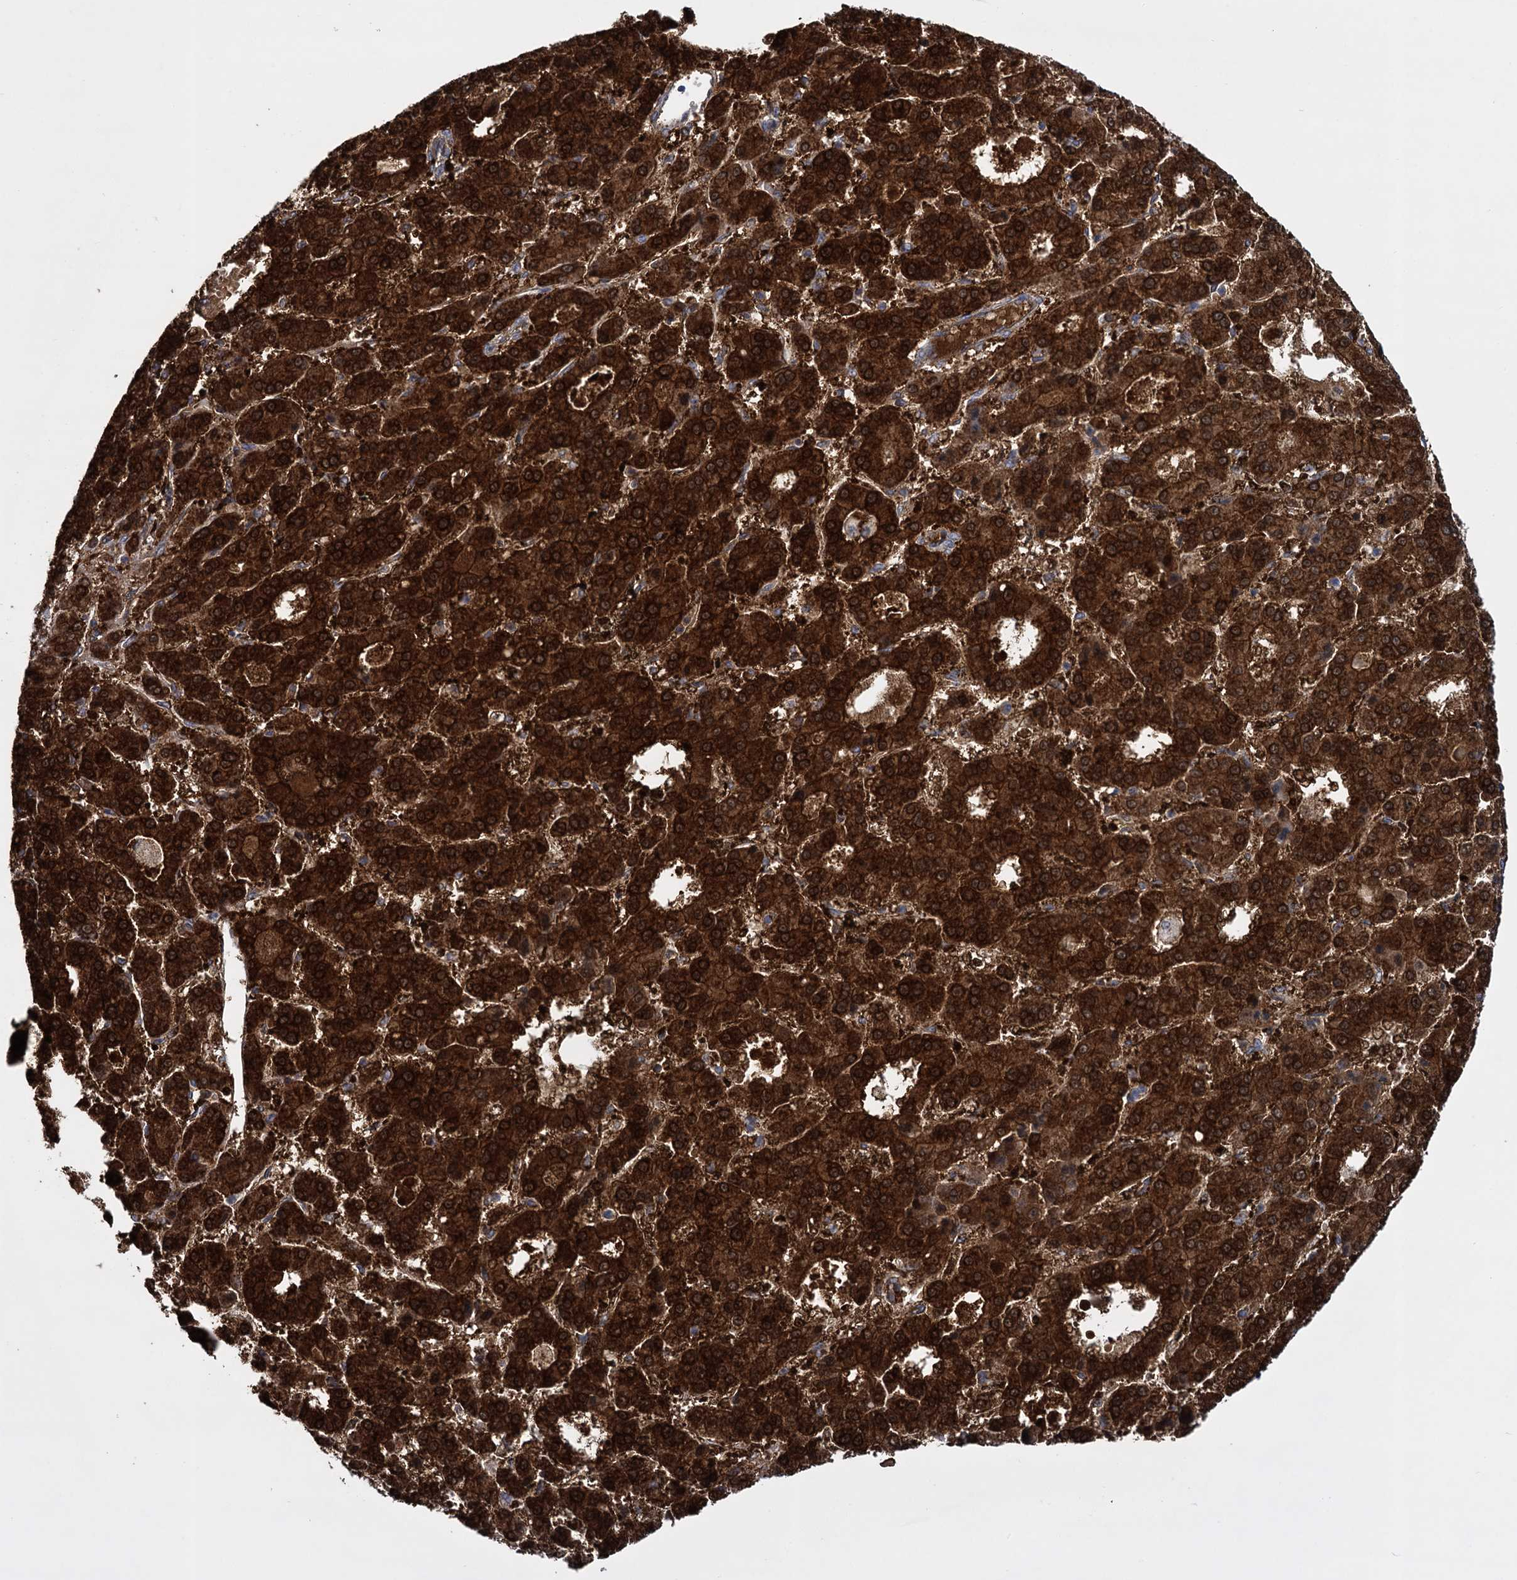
{"staining": {"intensity": "strong", "quantity": ">75%", "location": "cytoplasmic/membranous,nuclear"}, "tissue": "liver cancer", "cell_type": "Tumor cells", "image_type": "cancer", "snomed": [{"axis": "morphology", "description": "Carcinoma, Hepatocellular, NOS"}, {"axis": "topography", "description": "Liver"}], "caption": "Strong cytoplasmic/membranous and nuclear protein staining is seen in about >75% of tumor cells in liver cancer (hepatocellular carcinoma).", "gene": "GLO1", "patient": {"sex": "male", "age": 70}}